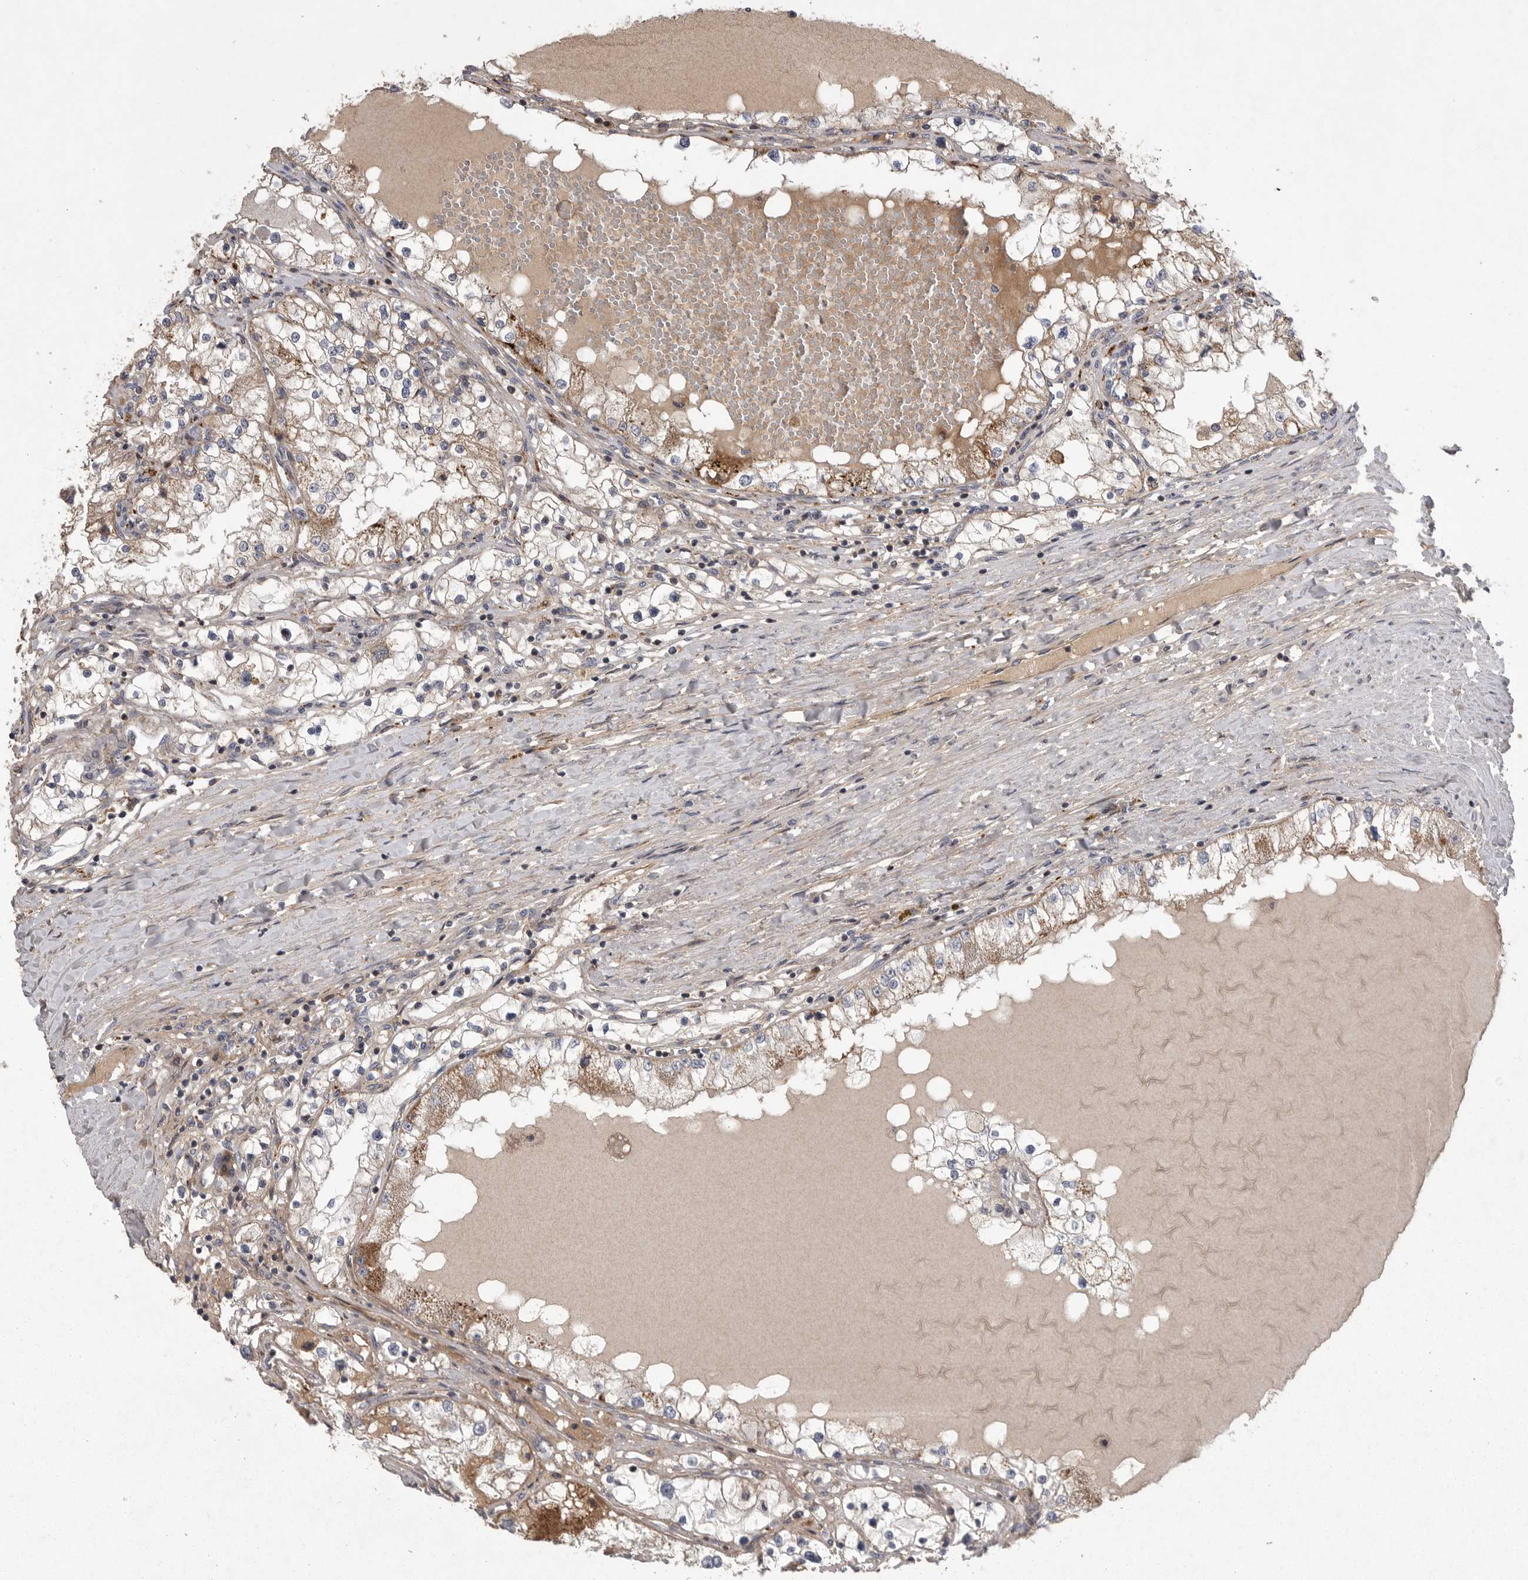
{"staining": {"intensity": "moderate", "quantity": "25%-75%", "location": "cytoplasmic/membranous"}, "tissue": "renal cancer", "cell_type": "Tumor cells", "image_type": "cancer", "snomed": [{"axis": "morphology", "description": "Adenocarcinoma, NOS"}, {"axis": "topography", "description": "Kidney"}], "caption": "Brown immunohistochemical staining in human renal cancer (adenocarcinoma) displays moderate cytoplasmic/membranous positivity in approximately 25%-75% of tumor cells. Using DAB (brown) and hematoxylin (blue) stains, captured at high magnification using brightfield microscopy.", "gene": "CRP", "patient": {"sex": "male", "age": 68}}